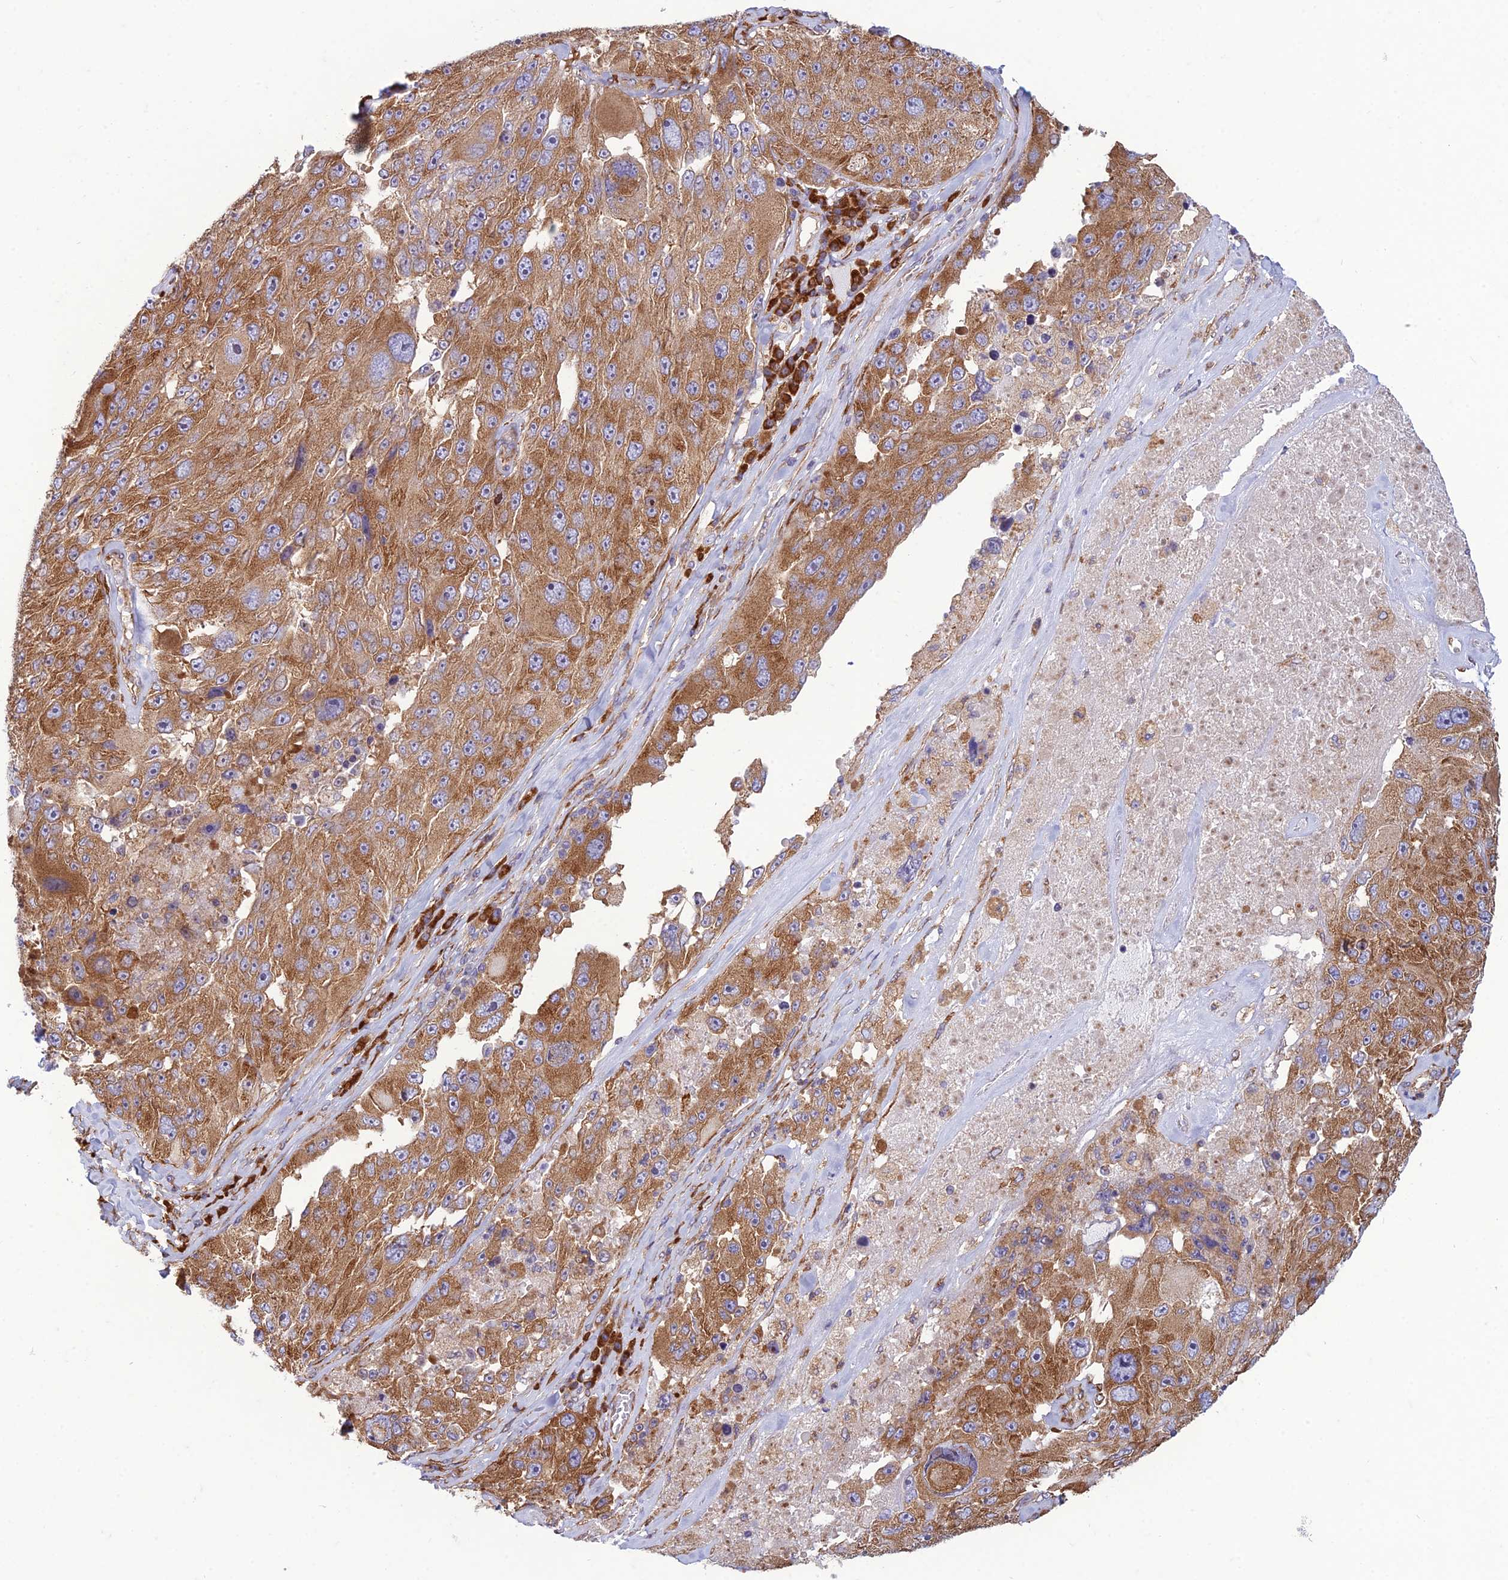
{"staining": {"intensity": "moderate", "quantity": ">75%", "location": "cytoplasmic/membranous"}, "tissue": "melanoma", "cell_type": "Tumor cells", "image_type": "cancer", "snomed": [{"axis": "morphology", "description": "Malignant melanoma, Metastatic site"}, {"axis": "topography", "description": "Lymph node"}], "caption": "There is medium levels of moderate cytoplasmic/membranous expression in tumor cells of malignant melanoma (metastatic site), as demonstrated by immunohistochemical staining (brown color).", "gene": "RPL17-C18orf32", "patient": {"sex": "male", "age": 62}}